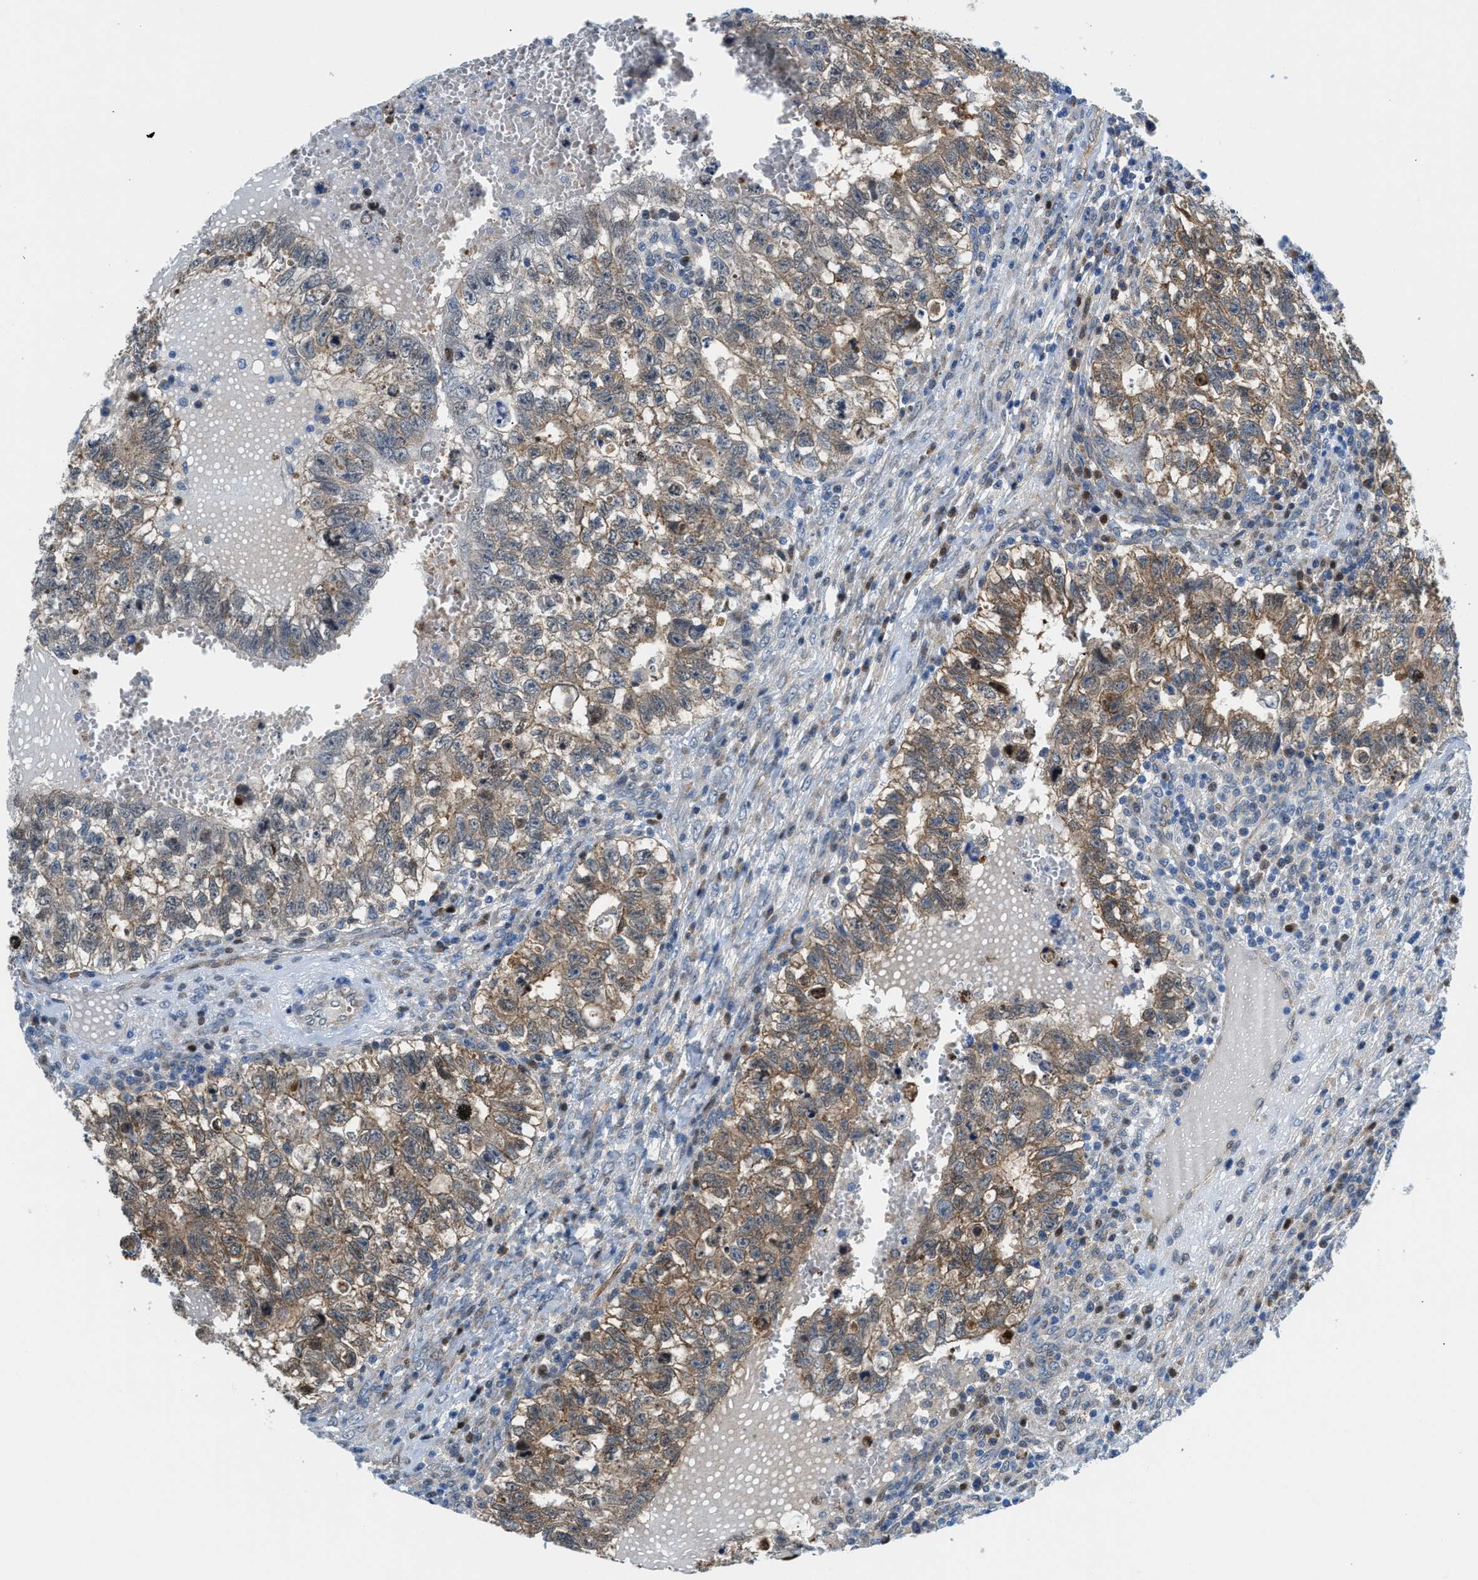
{"staining": {"intensity": "weak", "quantity": ">75%", "location": "cytoplasmic/membranous"}, "tissue": "testis cancer", "cell_type": "Tumor cells", "image_type": "cancer", "snomed": [{"axis": "morphology", "description": "Seminoma, NOS"}, {"axis": "morphology", "description": "Carcinoma, Embryonal, NOS"}, {"axis": "topography", "description": "Testis"}], "caption": "Tumor cells reveal weak cytoplasmic/membranous positivity in approximately >75% of cells in testis seminoma. The protein is stained brown, and the nuclei are stained in blue (DAB IHC with brightfield microscopy, high magnification).", "gene": "YWHAE", "patient": {"sex": "male", "age": 38}}